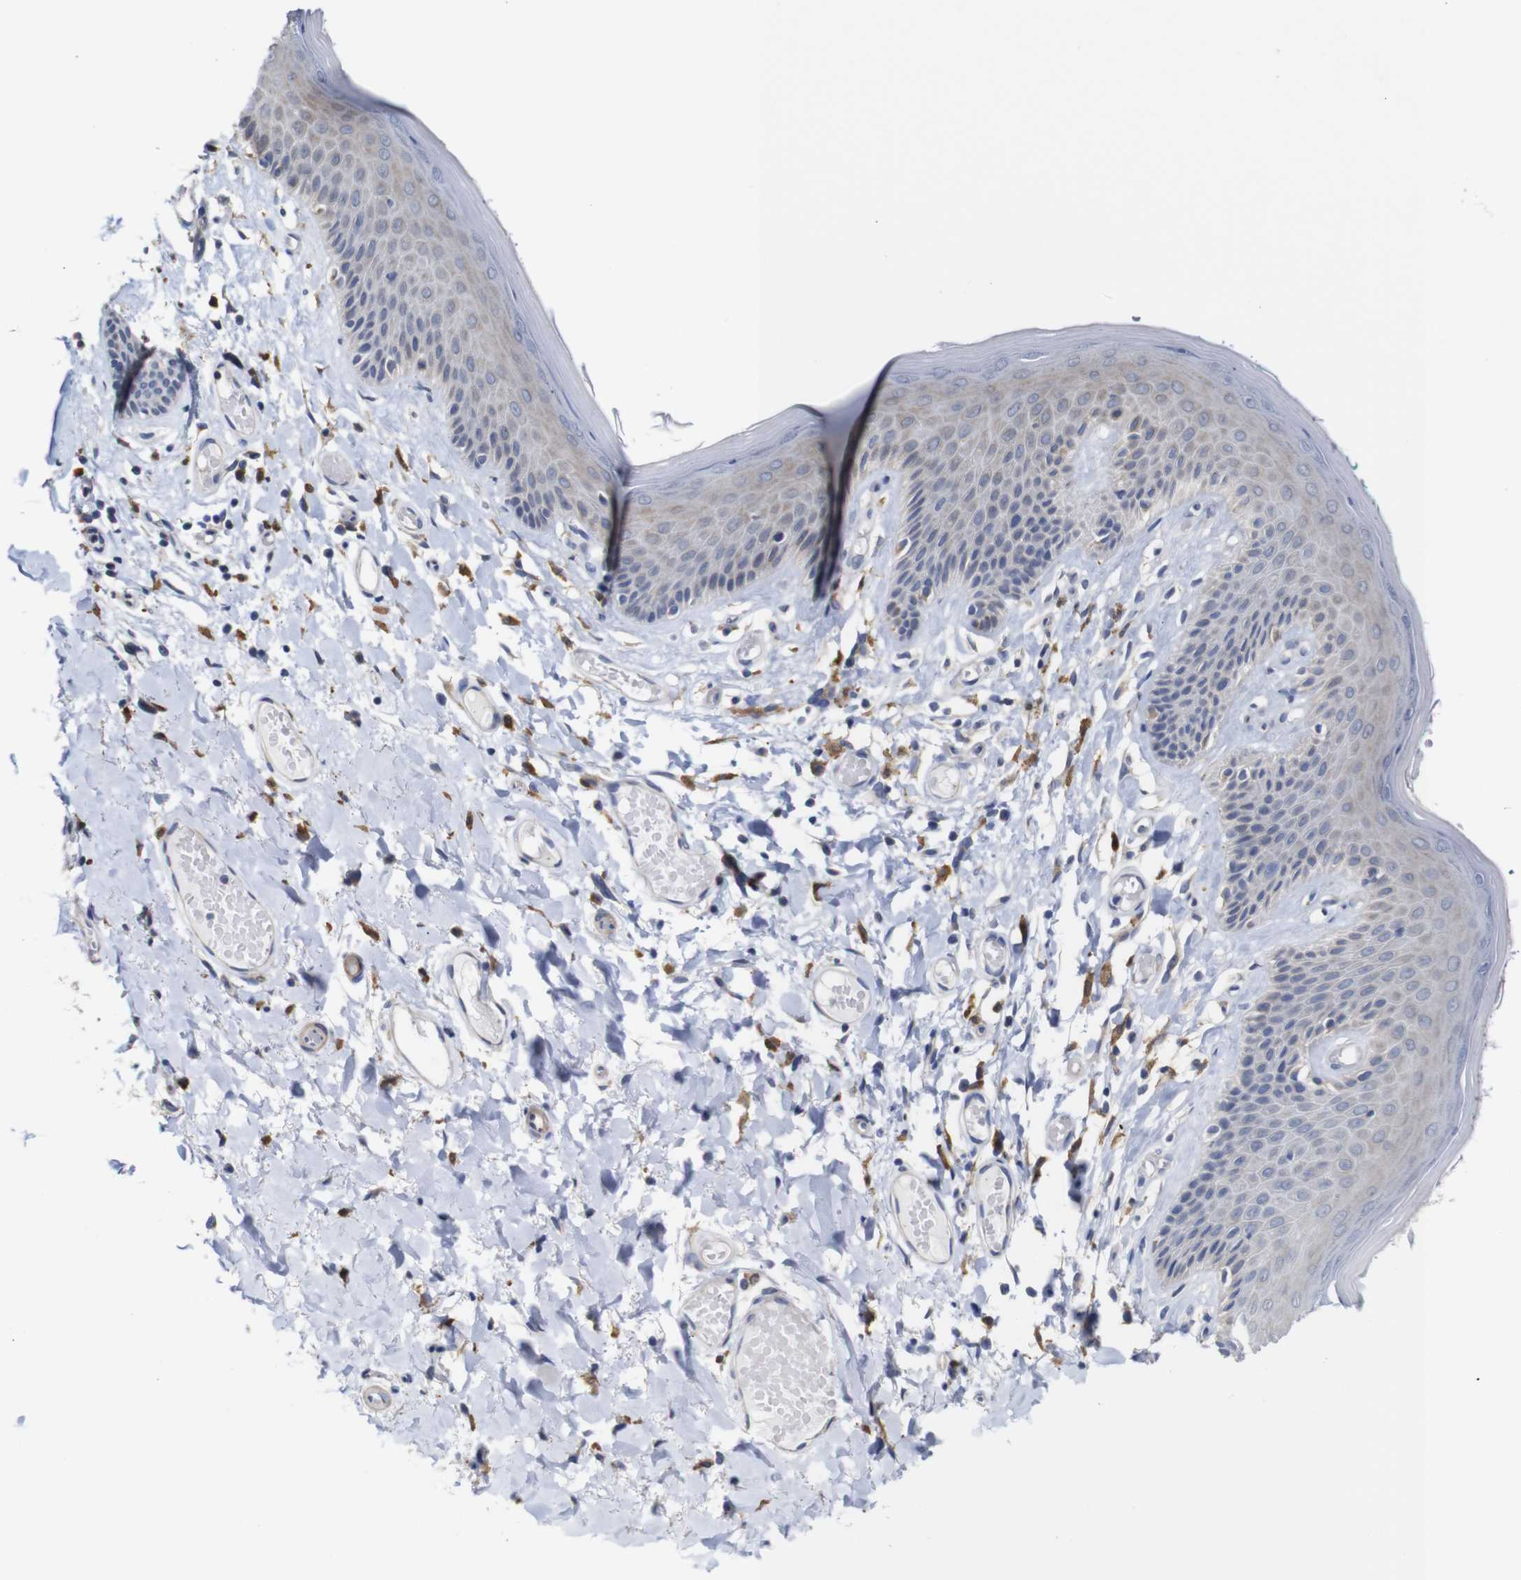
{"staining": {"intensity": "moderate", "quantity": "<25%", "location": "cytoplasmic/membranous"}, "tissue": "skin", "cell_type": "Epidermal cells", "image_type": "normal", "snomed": [{"axis": "morphology", "description": "Normal tissue, NOS"}, {"axis": "topography", "description": "Vulva"}], "caption": "Immunohistochemical staining of benign skin shows low levels of moderate cytoplasmic/membranous expression in about <25% of epidermal cells. Using DAB (3,3'-diaminobenzidine) (brown) and hematoxylin (blue) stains, captured at high magnification using brightfield microscopy.", "gene": "TCEAL9", "patient": {"sex": "female", "age": 73}}